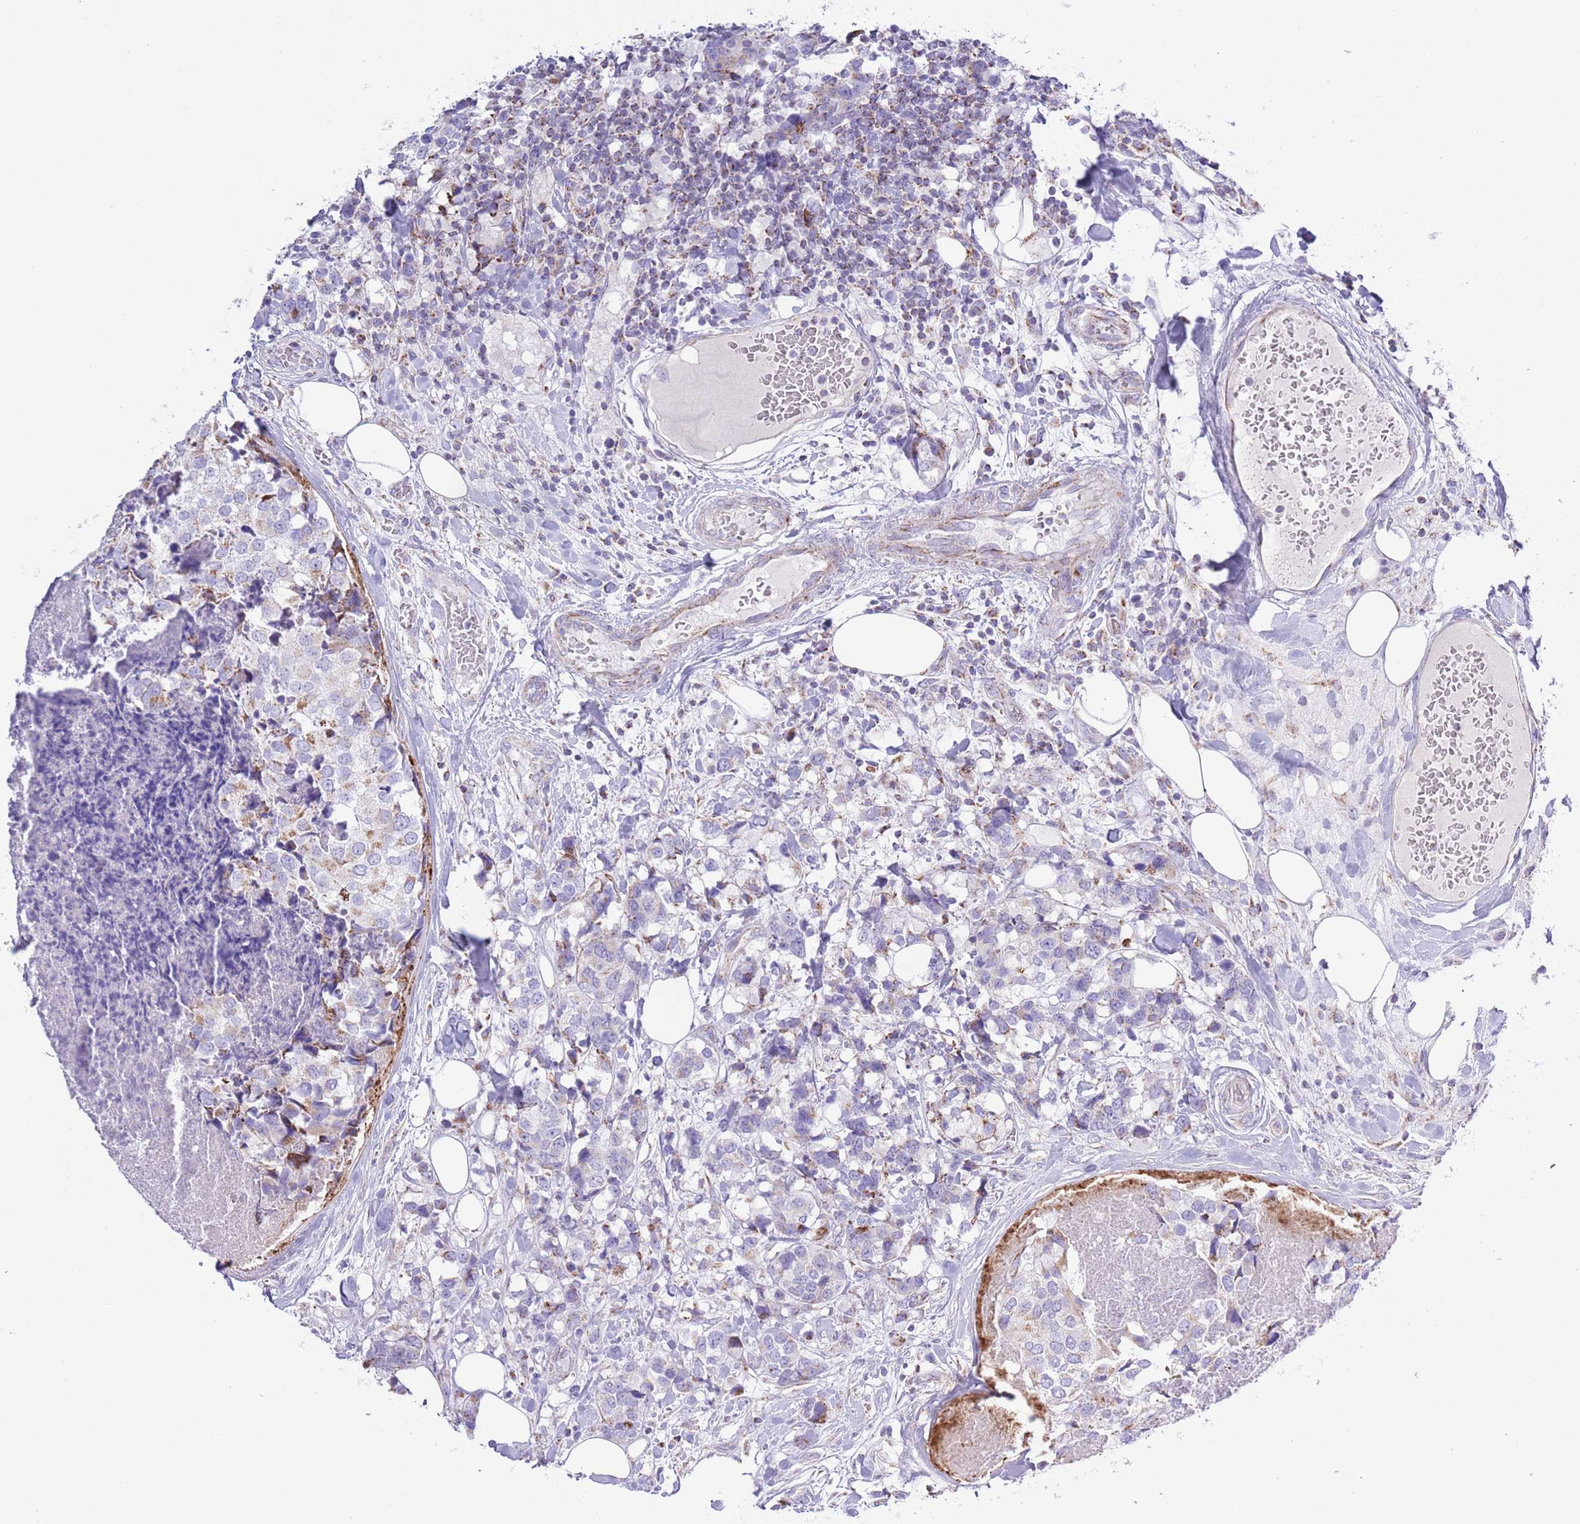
{"staining": {"intensity": "weak", "quantity": "<25%", "location": "cytoplasmic/membranous"}, "tissue": "breast cancer", "cell_type": "Tumor cells", "image_type": "cancer", "snomed": [{"axis": "morphology", "description": "Lobular carcinoma"}, {"axis": "topography", "description": "Breast"}], "caption": "This is an immunohistochemistry photomicrograph of breast cancer (lobular carcinoma). There is no expression in tumor cells.", "gene": "ATP6V1B1", "patient": {"sex": "female", "age": 59}}